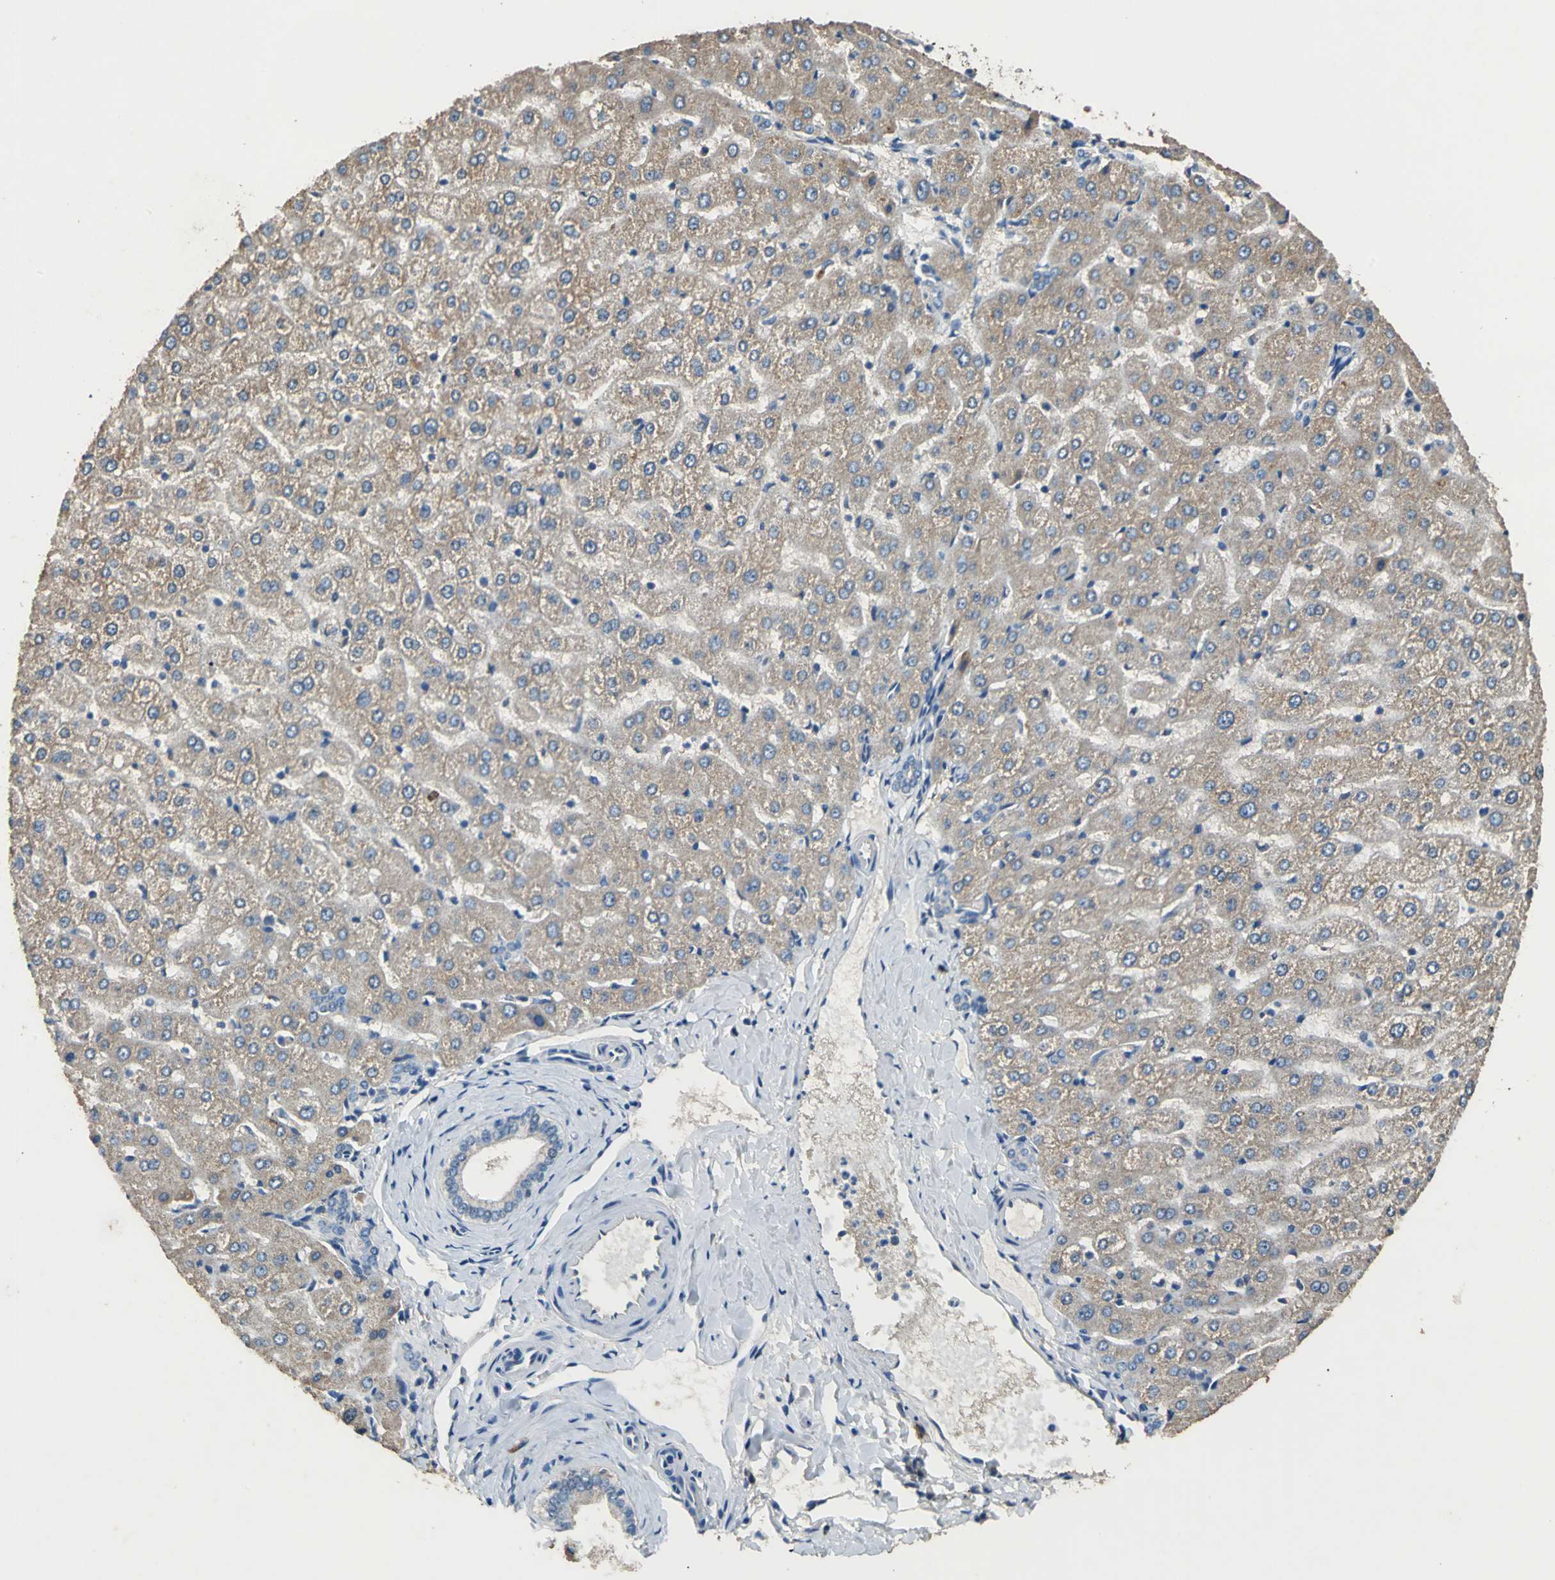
{"staining": {"intensity": "weak", "quantity": ">75%", "location": "cytoplasmic/membranous"}, "tissue": "liver", "cell_type": "Cholangiocytes", "image_type": "normal", "snomed": [{"axis": "morphology", "description": "Normal tissue, NOS"}, {"axis": "morphology", "description": "Fibrosis, NOS"}, {"axis": "topography", "description": "Liver"}], "caption": "Protein expression by immunohistochemistry shows weak cytoplasmic/membranous positivity in about >75% of cholangiocytes in unremarkable liver. The protein of interest is stained brown, and the nuclei are stained in blue (DAB IHC with brightfield microscopy, high magnification).", "gene": "HEPH", "patient": {"sex": "female", "age": 29}}